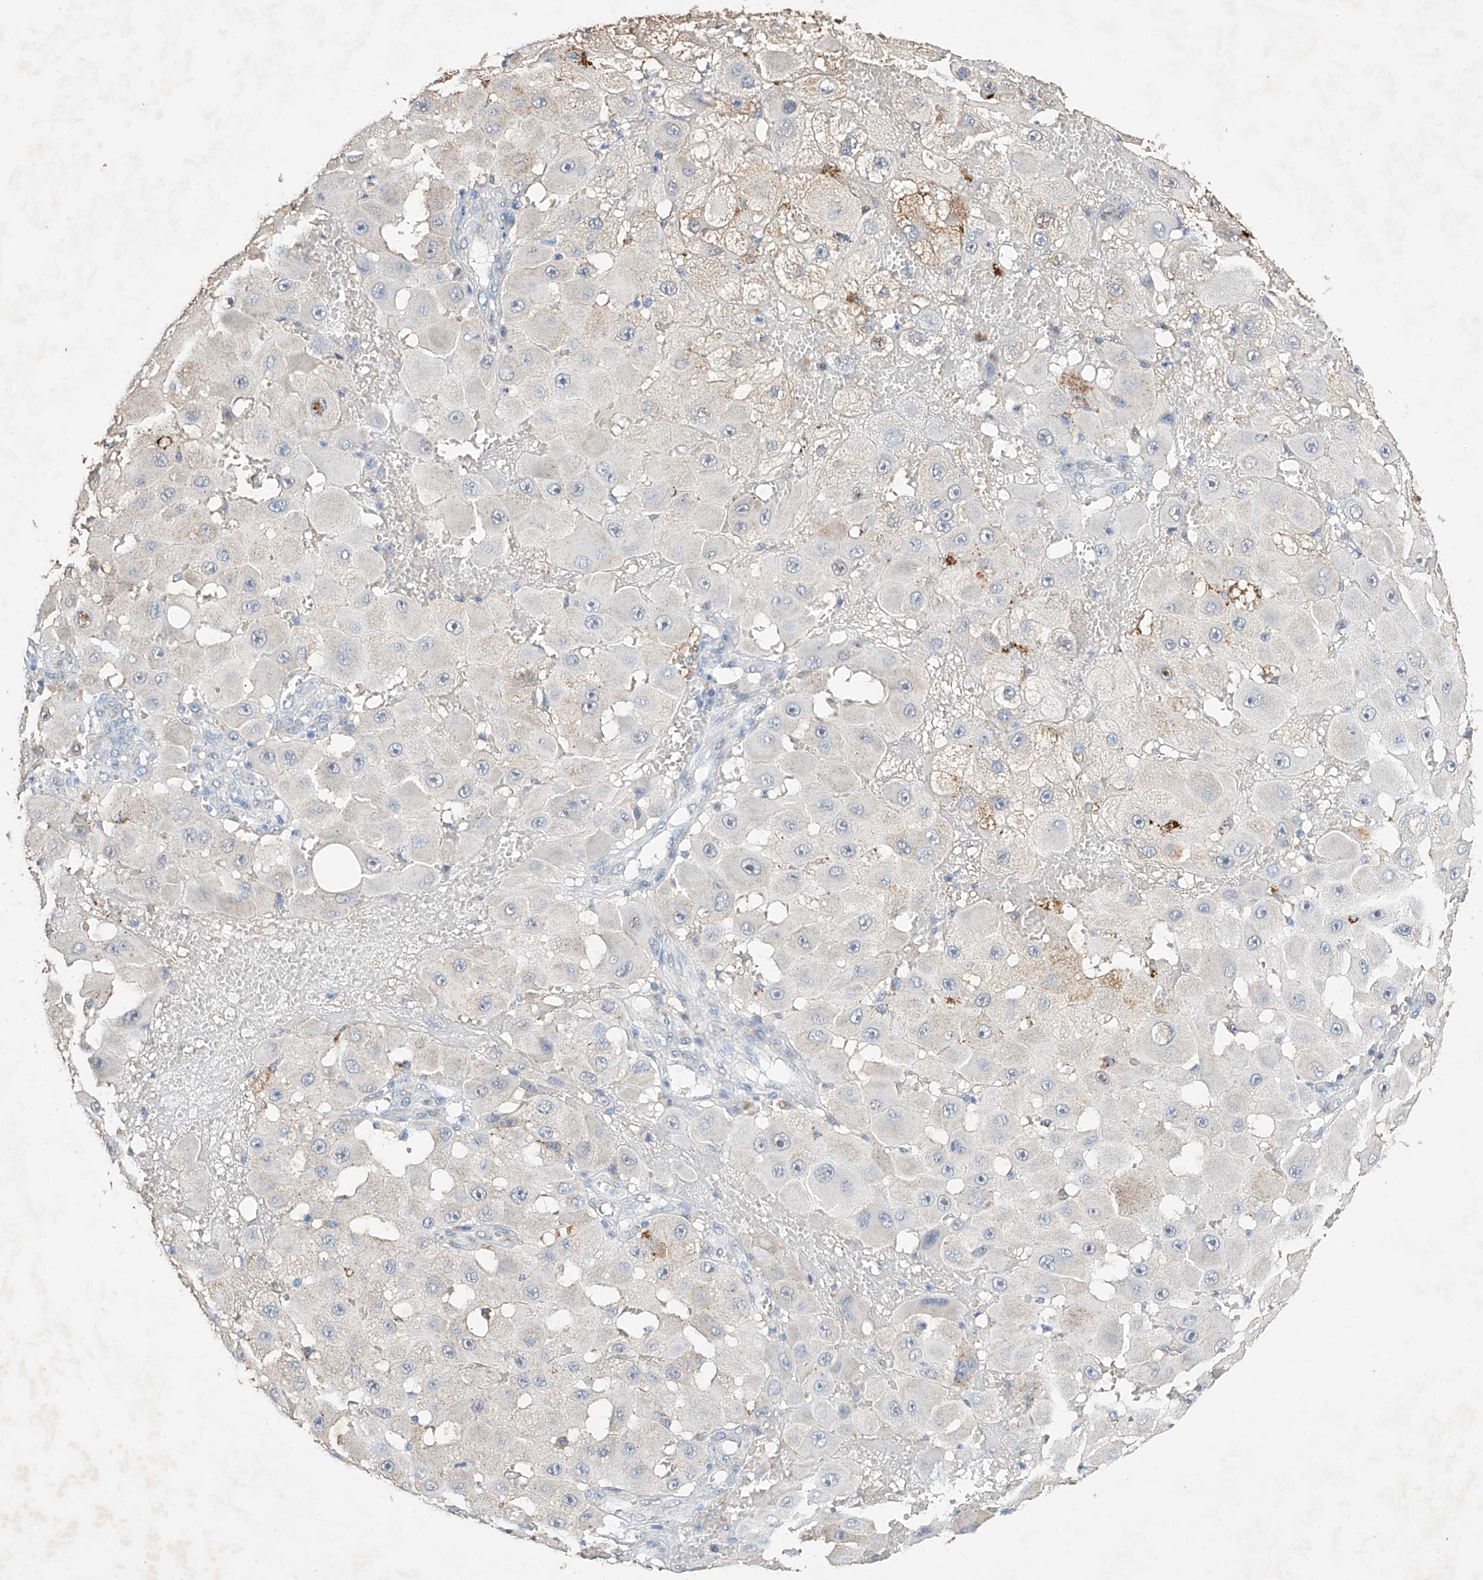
{"staining": {"intensity": "negative", "quantity": "none", "location": "none"}, "tissue": "melanoma", "cell_type": "Tumor cells", "image_type": "cancer", "snomed": [{"axis": "morphology", "description": "Malignant melanoma, NOS"}, {"axis": "topography", "description": "Skin"}], "caption": "Immunohistochemical staining of melanoma reveals no significant positivity in tumor cells.", "gene": "CTDP1", "patient": {"sex": "female", "age": 81}}